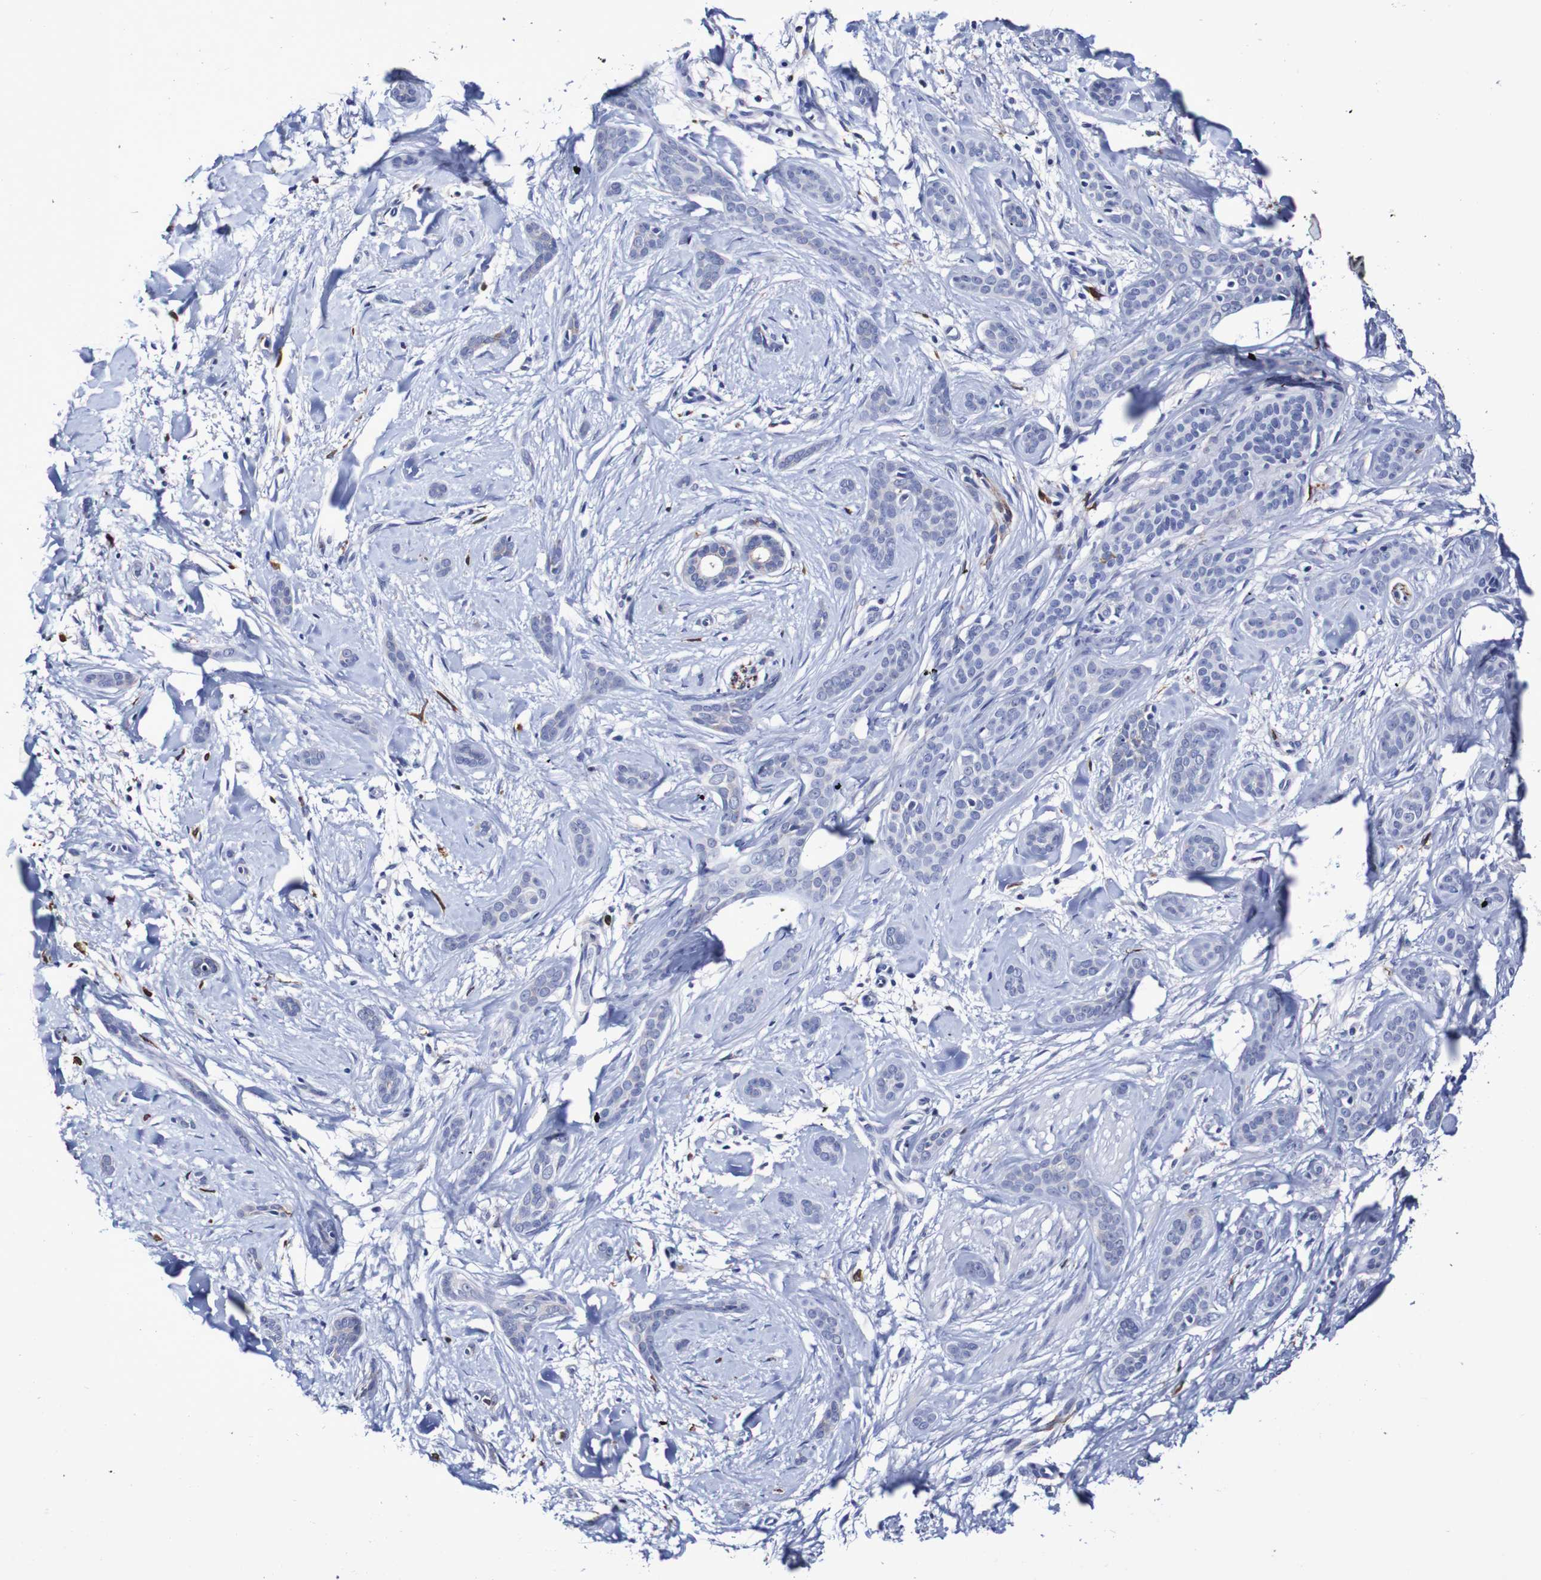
{"staining": {"intensity": "negative", "quantity": "none", "location": "none"}, "tissue": "skin cancer", "cell_type": "Tumor cells", "image_type": "cancer", "snomed": [{"axis": "morphology", "description": "Basal cell carcinoma"}, {"axis": "morphology", "description": "Adnexal tumor, benign"}, {"axis": "topography", "description": "Skin"}], "caption": "Immunohistochemistry (IHC) image of neoplastic tissue: skin basal cell carcinoma stained with DAB (3,3'-diaminobenzidine) shows no significant protein positivity in tumor cells.", "gene": "SEZ6", "patient": {"sex": "female", "age": 42}}